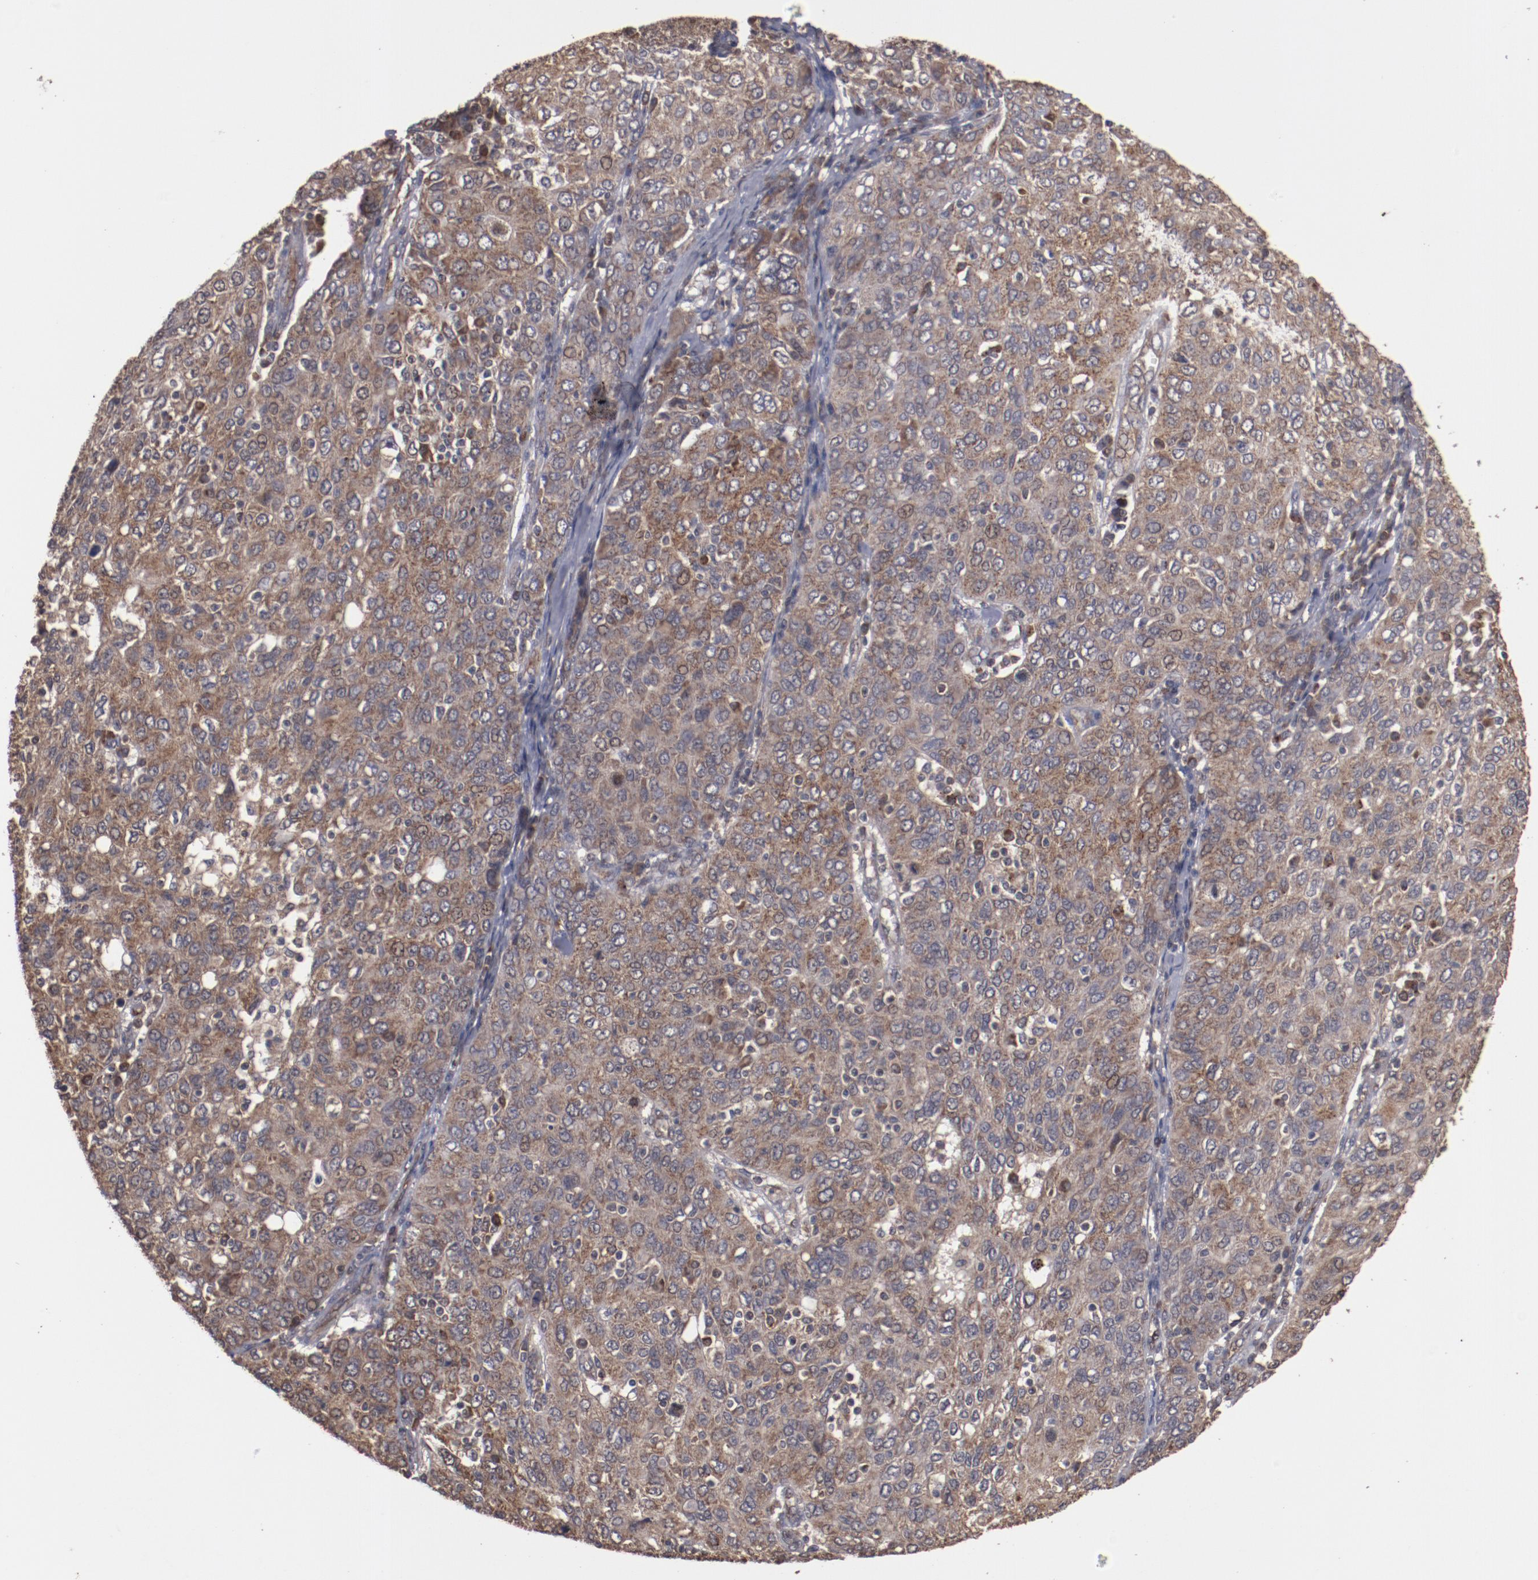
{"staining": {"intensity": "moderate", "quantity": ">75%", "location": "cytoplasmic/membranous"}, "tissue": "ovarian cancer", "cell_type": "Tumor cells", "image_type": "cancer", "snomed": [{"axis": "morphology", "description": "Carcinoma, endometroid"}, {"axis": "topography", "description": "Ovary"}], "caption": "Endometroid carcinoma (ovarian) stained for a protein (brown) displays moderate cytoplasmic/membranous positive expression in approximately >75% of tumor cells.", "gene": "TENM1", "patient": {"sex": "female", "age": 50}}